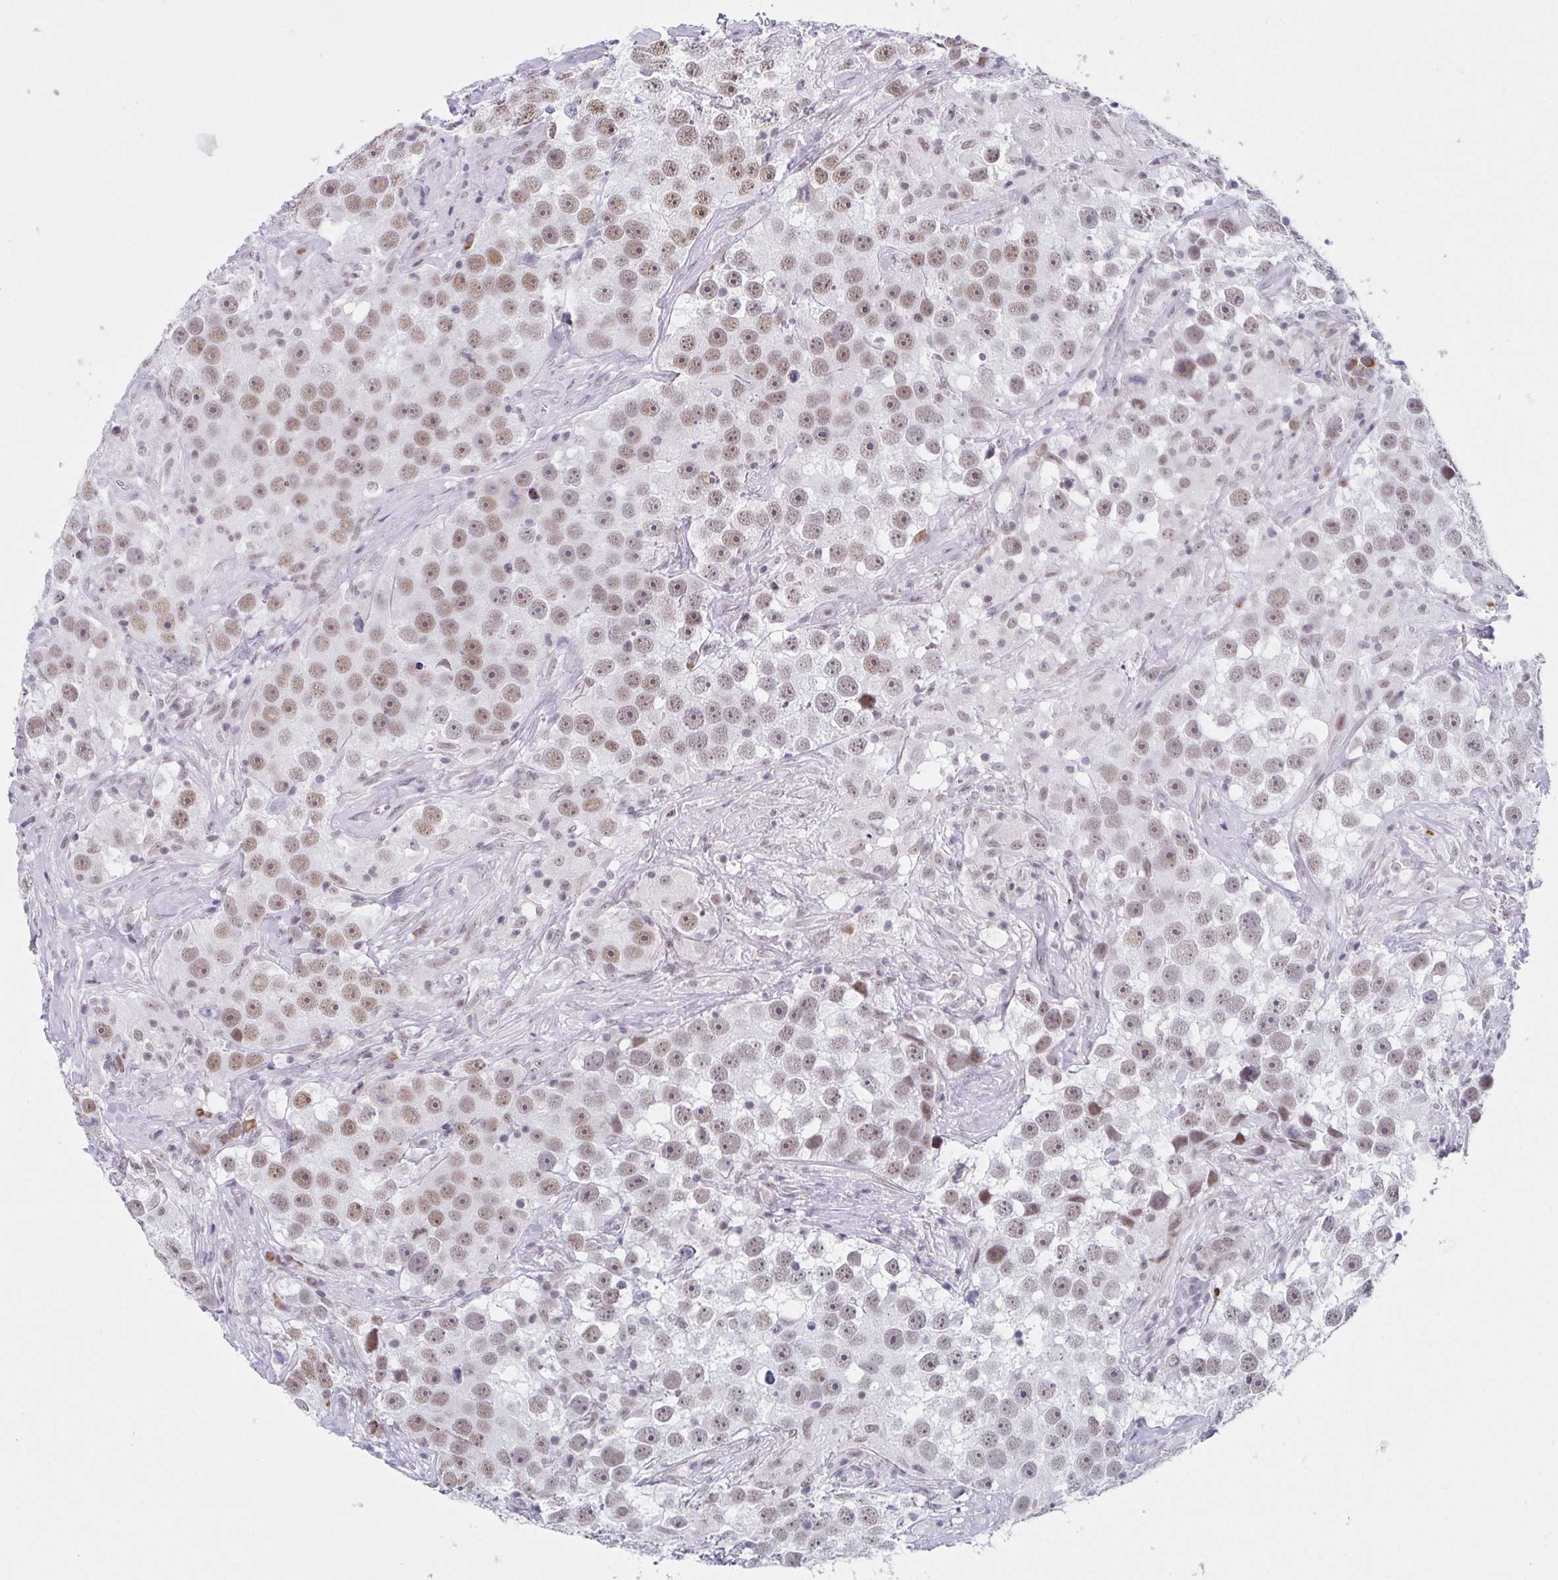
{"staining": {"intensity": "moderate", "quantity": ">75%", "location": "nuclear"}, "tissue": "testis cancer", "cell_type": "Tumor cells", "image_type": "cancer", "snomed": [{"axis": "morphology", "description": "Seminoma, NOS"}, {"axis": "topography", "description": "Testis"}], "caption": "Tumor cells display medium levels of moderate nuclear positivity in approximately >75% of cells in testis cancer (seminoma).", "gene": "WDR72", "patient": {"sex": "male", "age": 49}}